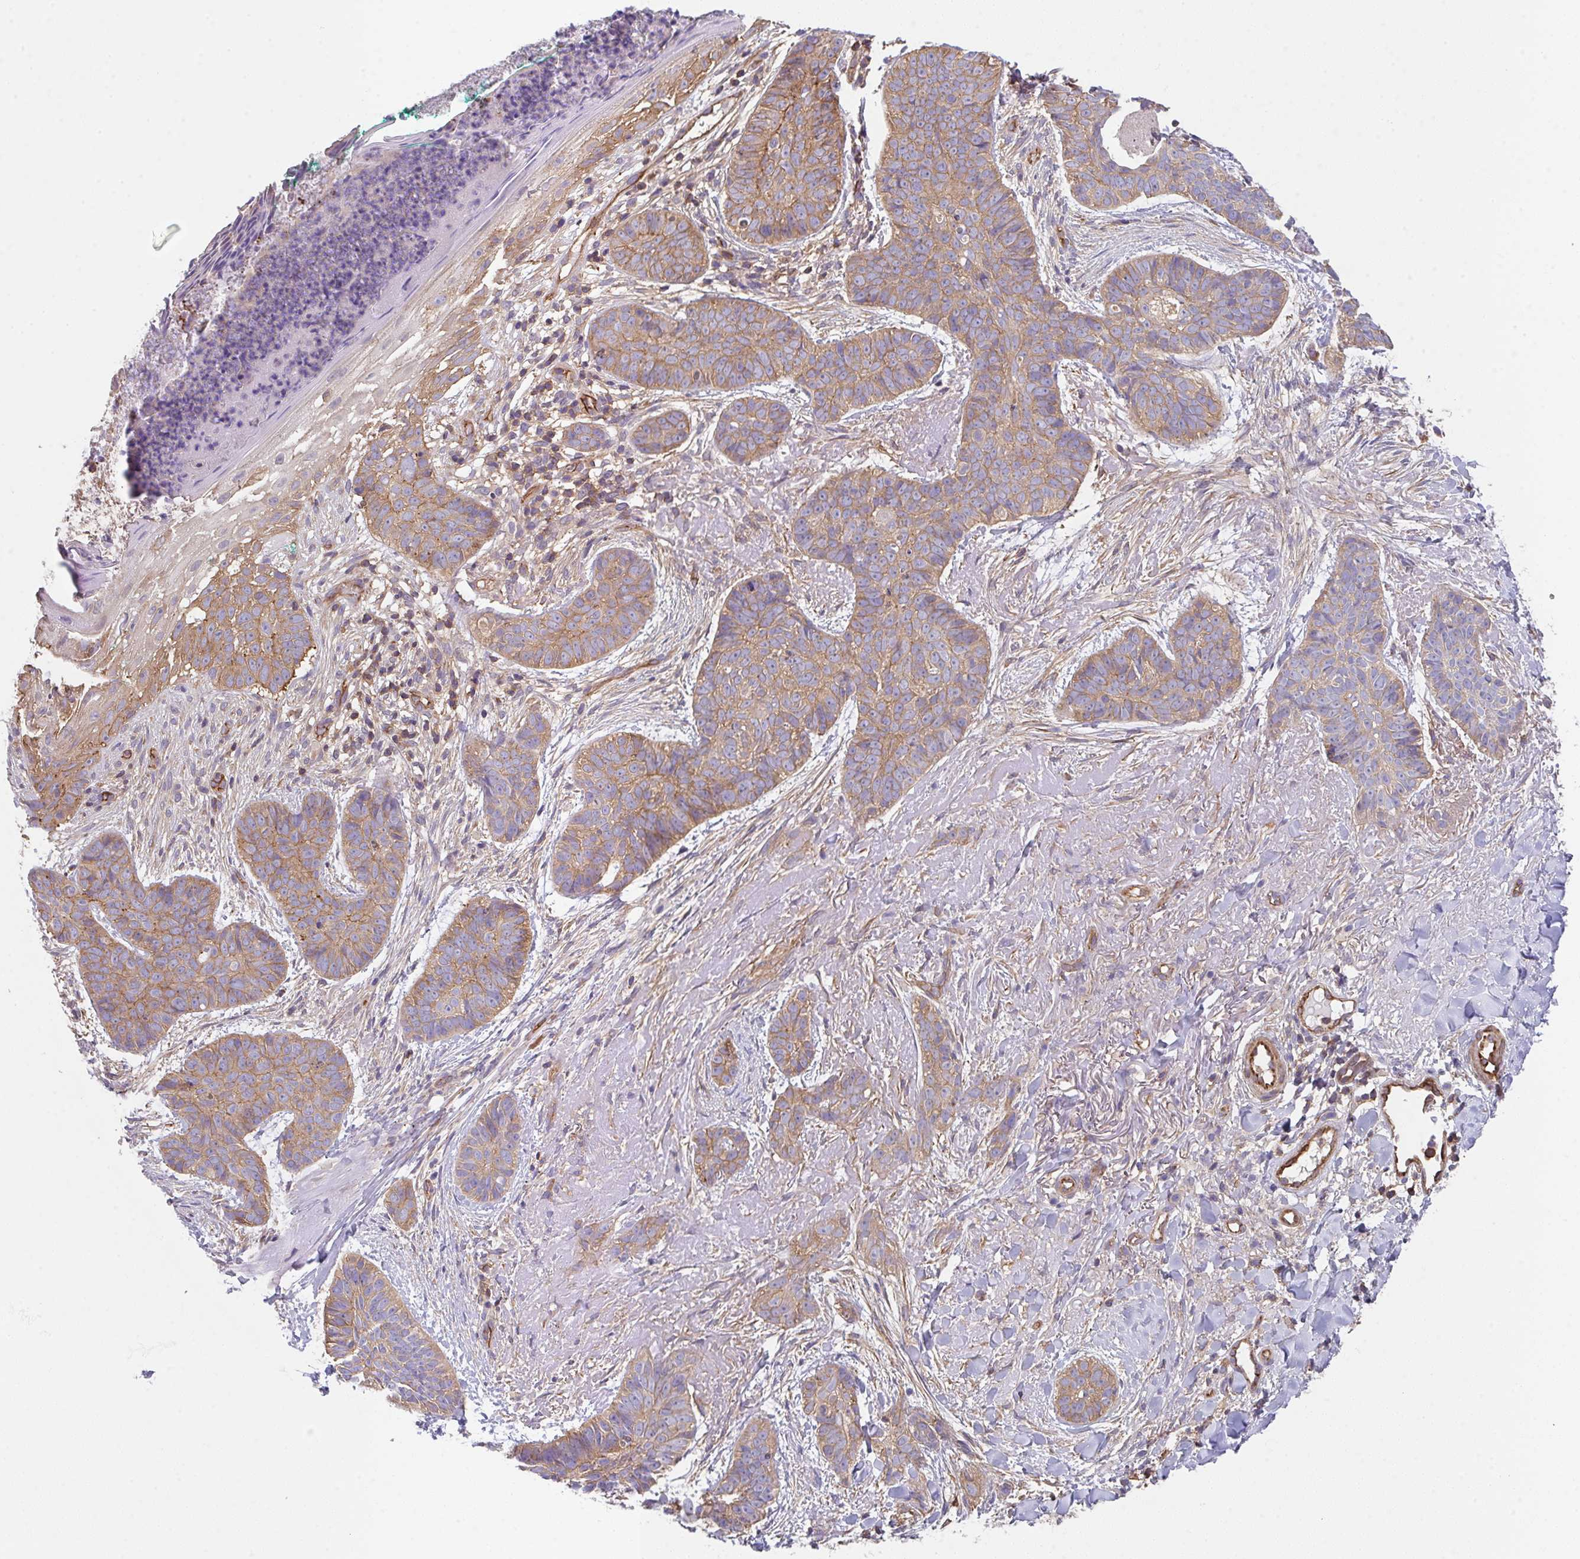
{"staining": {"intensity": "moderate", "quantity": ">75%", "location": "cytoplasmic/membranous"}, "tissue": "skin cancer", "cell_type": "Tumor cells", "image_type": "cancer", "snomed": [{"axis": "morphology", "description": "Basal cell carcinoma"}, {"axis": "topography", "description": "Skin"}, {"axis": "topography", "description": "Skin of face"}, {"axis": "topography", "description": "Skin of nose"}], "caption": "The micrograph reveals a brown stain indicating the presence of a protein in the cytoplasmic/membranous of tumor cells in skin cancer (basal cell carcinoma).", "gene": "TMEM229A", "patient": {"sex": "female", "age": 86}}